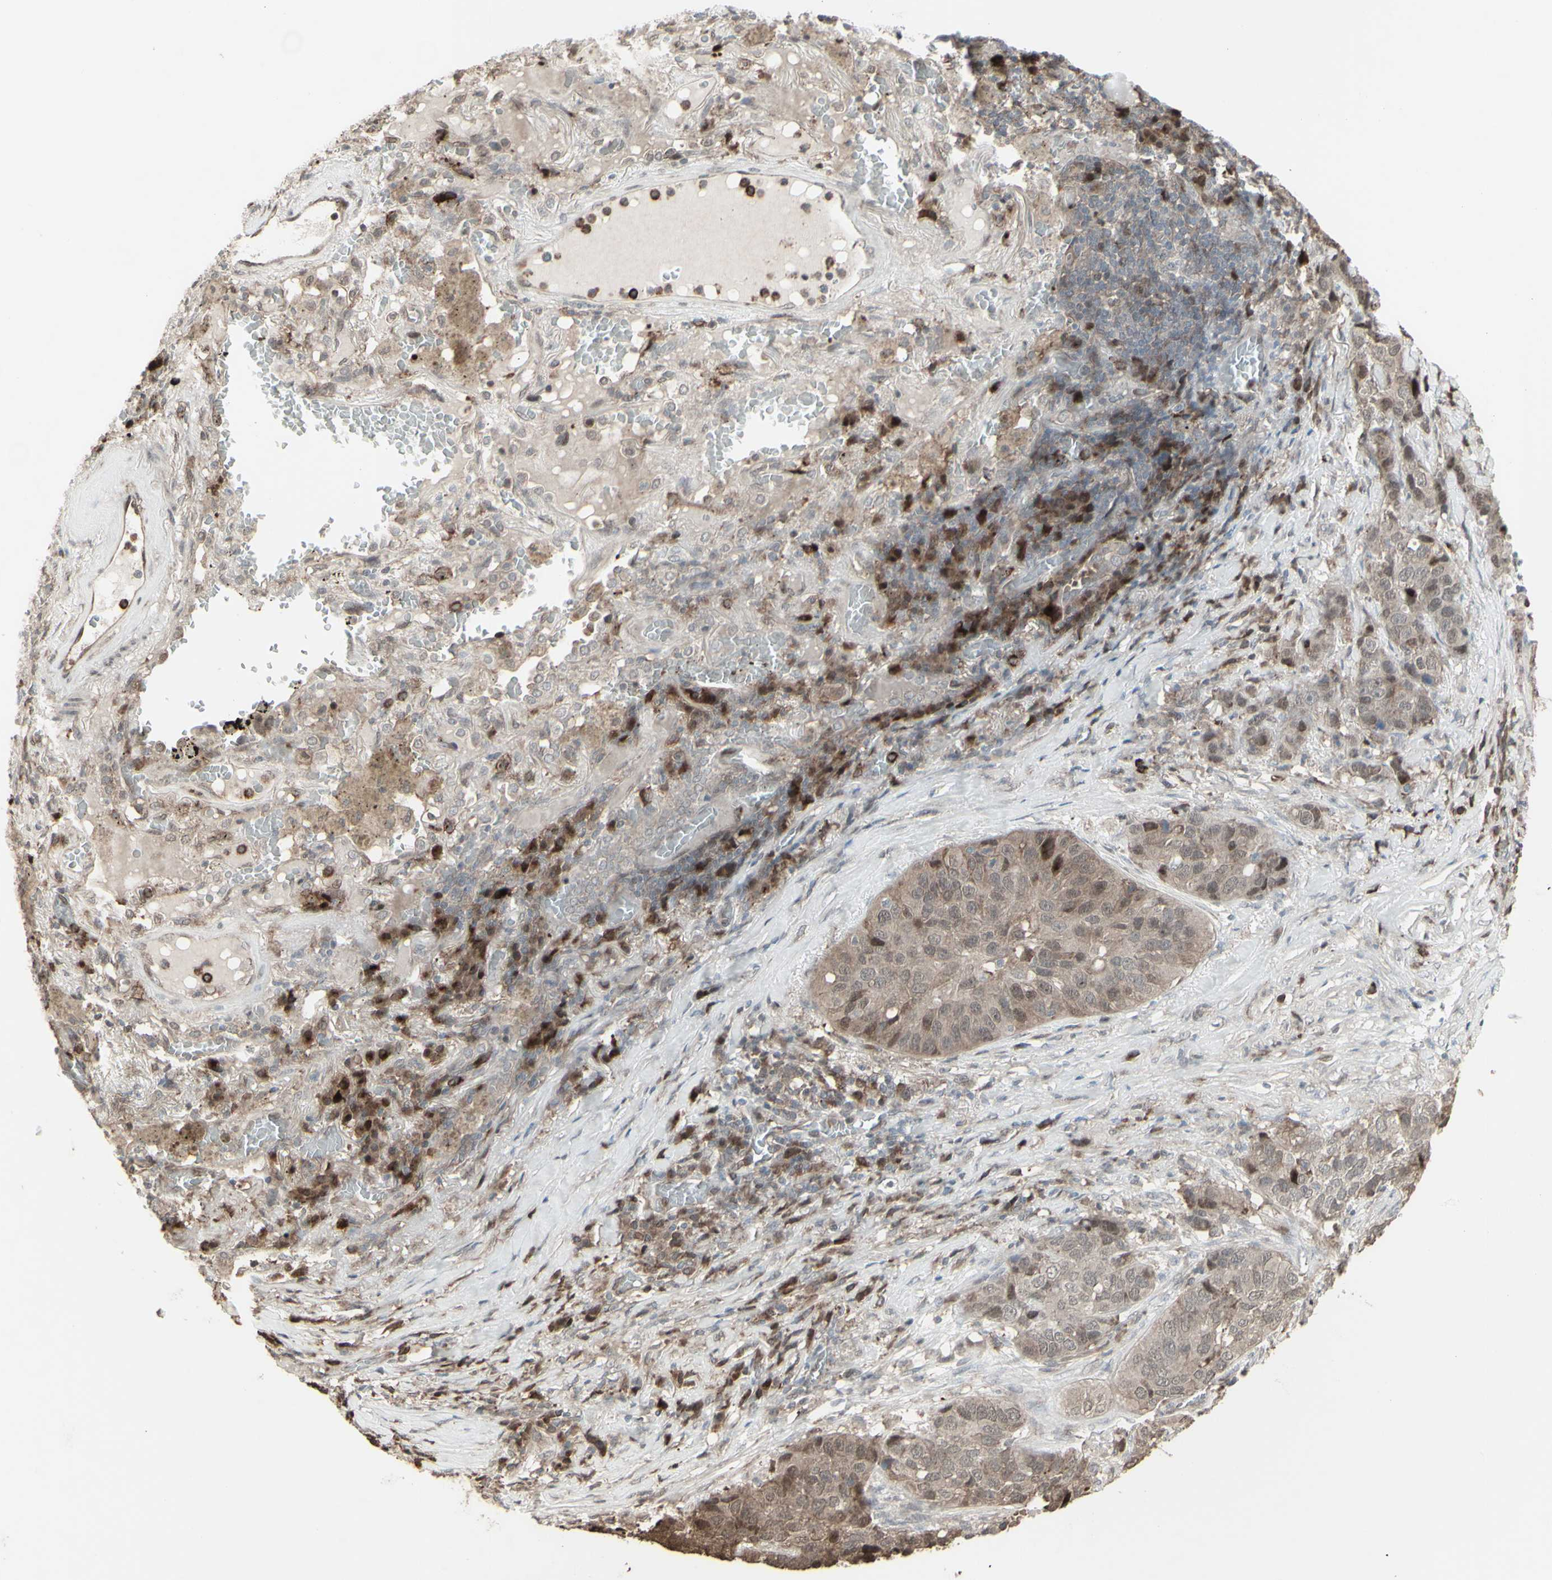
{"staining": {"intensity": "weak", "quantity": ">75%", "location": "cytoplasmic/membranous"}, "tissue": "lung cancer", "cell_type": "Tumor cells", "image_type": "cancer", "snomed": [{"axis": "morphology", "description": "Squamous cell carcinoma, NOS"}, {"axis": "topography", "description": "Lung"}], "caption": "Squamous cell carcinoma (lung) tissue shows weak cytoplasmic/membranous positivity in approximately >75% of tumor cells, visualized by immunohistochemistry. (brown staining indicates protein expression, while blue staining denotes nuclei).", "gene": "CD33", "patient": {"sex": "male", "age": 57}}